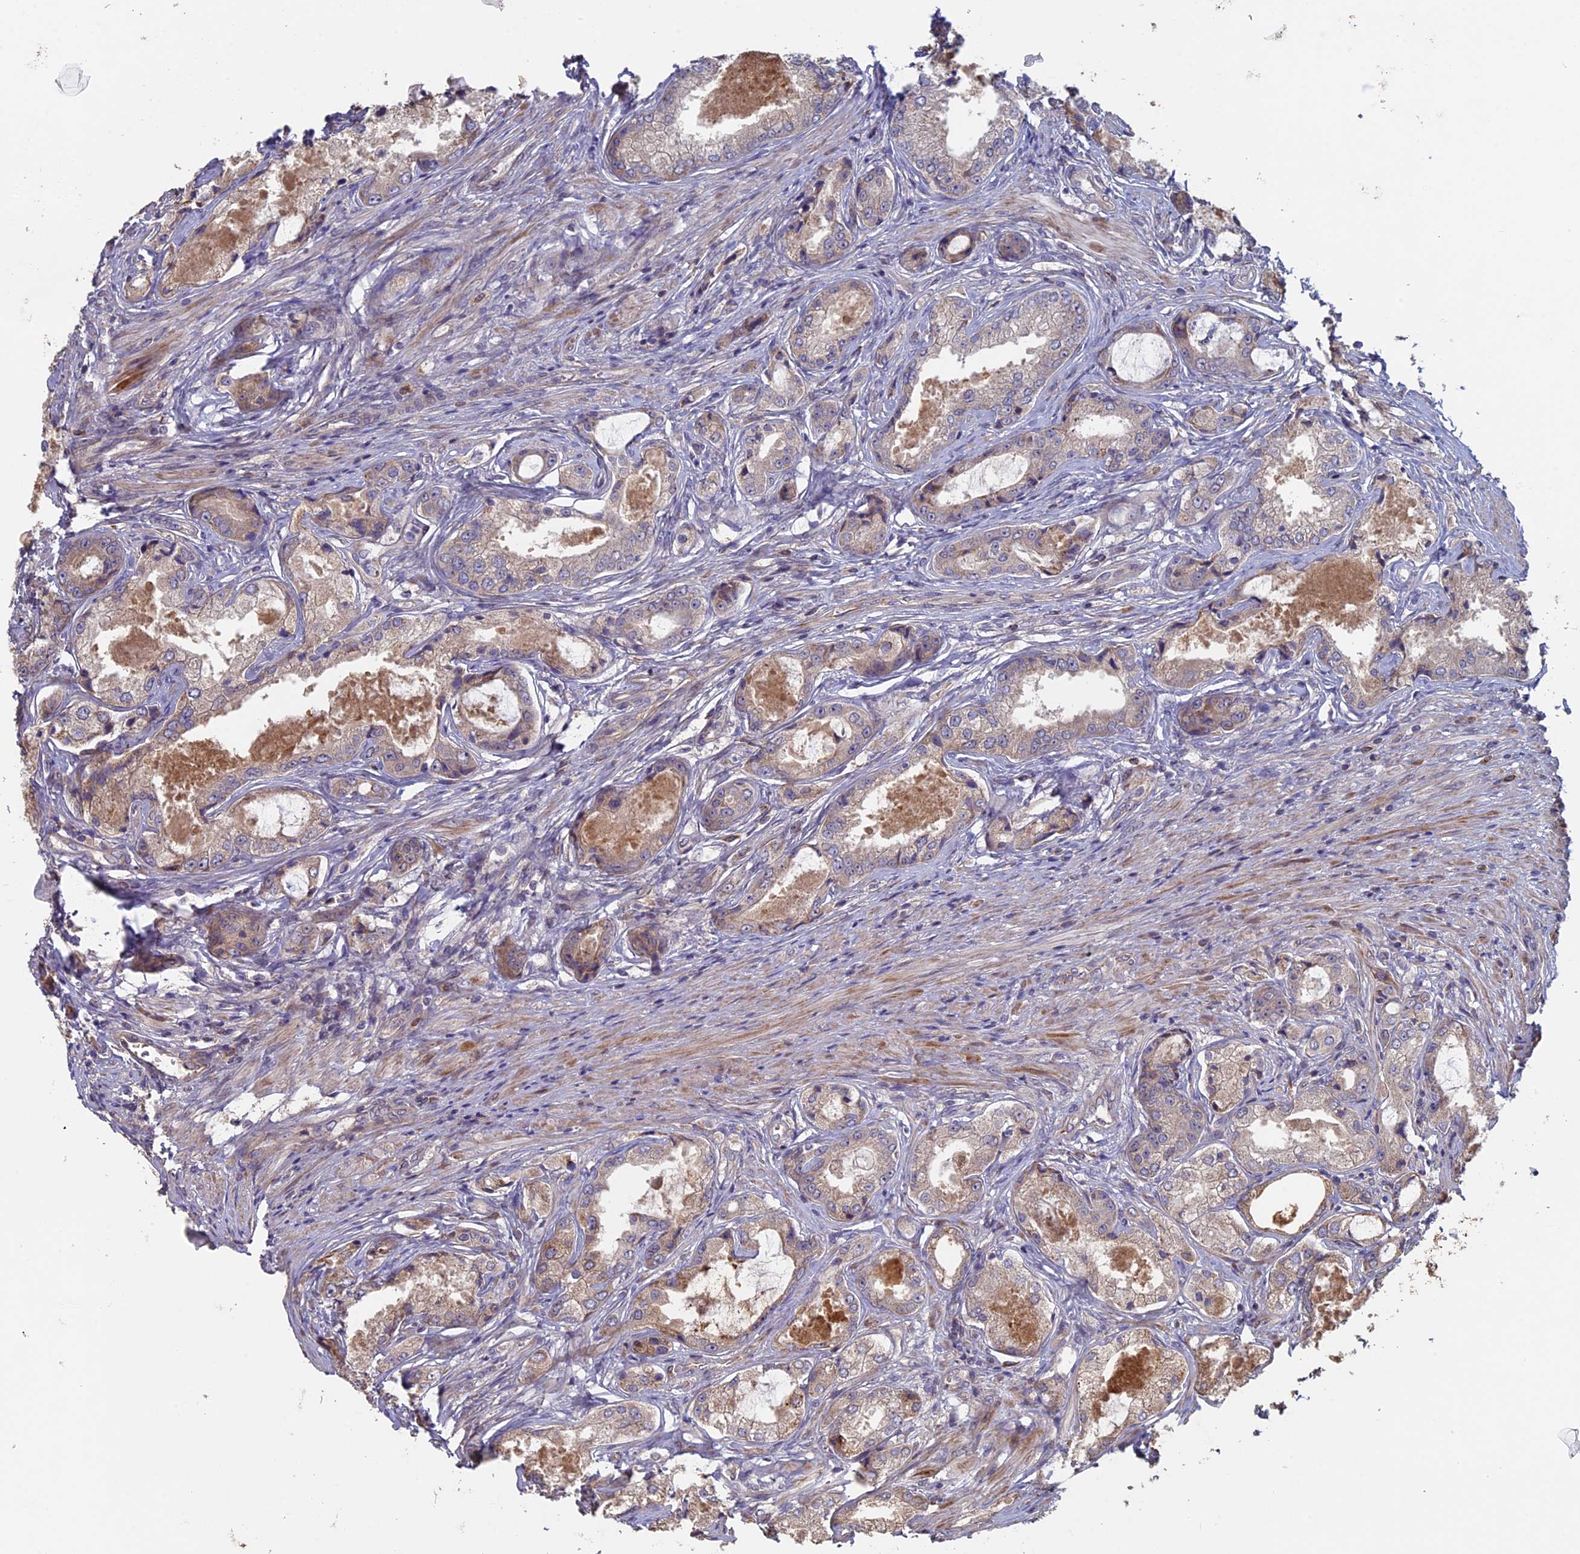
{"staining": {"intensity": "weak", "quantity": "25%-75%", "location": "cytoplasmic/membranous"}, "tissue": "prostate cancer", "cell_type": "Tumor cells", "image_type": "cancer", "snomed": [{"axis": "morphology", "description": "Adenocarcinoma, Low grade"}, {"axis": "topography", "description": "Prostate"}], "caption": "Low-grade adenocarcinoma (prostate) stained with DAB immunohistochemistry (IHC) exhibits low levels of weak cytoplasmic/membranous positivity in approximately 25%-75% of tumor cells.", "gene": "RCCD1", "patient": {"sex": "male", "age": 68}}